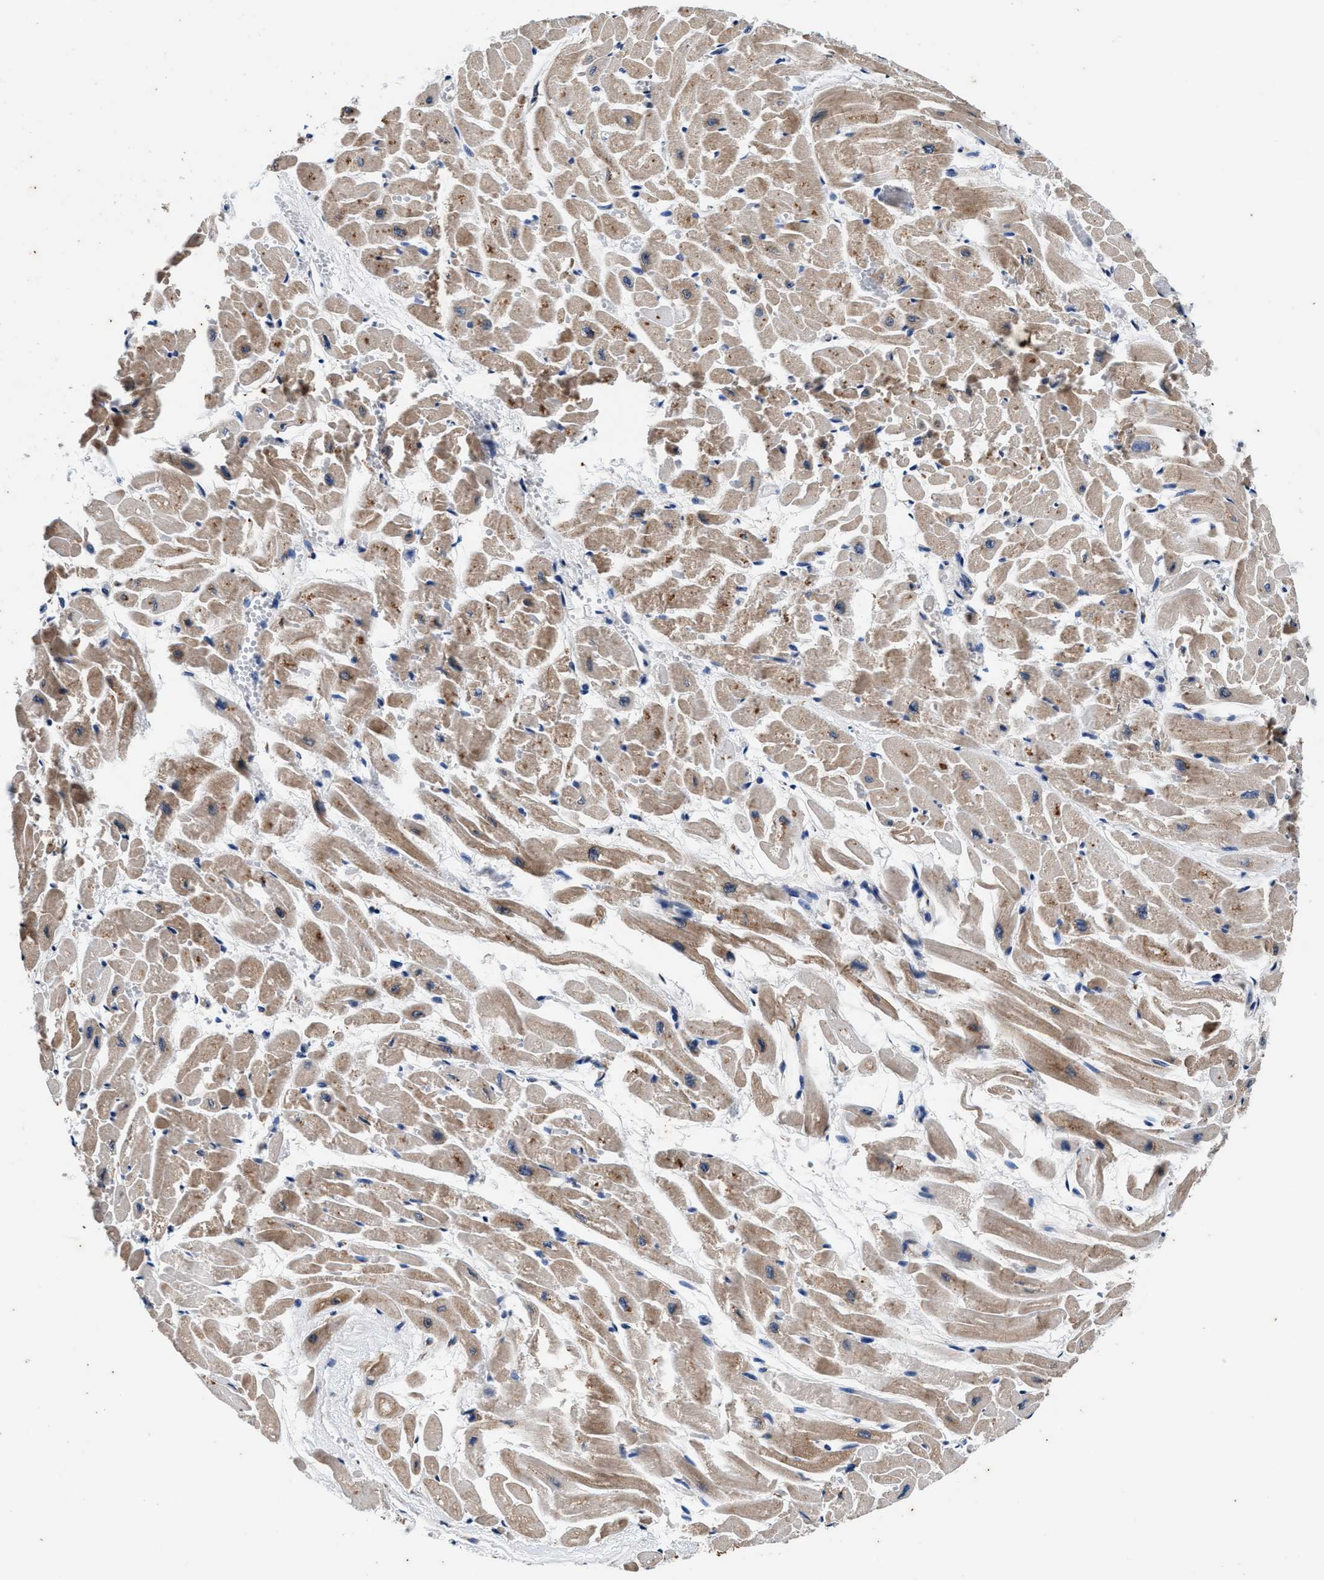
{"staining": {"intensity": "weak", "quantity": ">75%", "location": "cytoplasmic/membranous,nuclear"}, "tissue": "heart muscle", "cell_type": "Cardiomyocytes", "image_type": "normal", "snomed": [{"axis": "morphology", "description": "Normal tissue, NOS"}, {"axis": "topography", "description": "Heart"}], "caption": "Protein expression analysis of unremarkable heart muscle exhibits weak cytoplasmic/membranous,nuclear expression in approximately >75% of cardiomyocytes.", "gene": "USP16", "patient": {"sex": "male", "age": 45}}